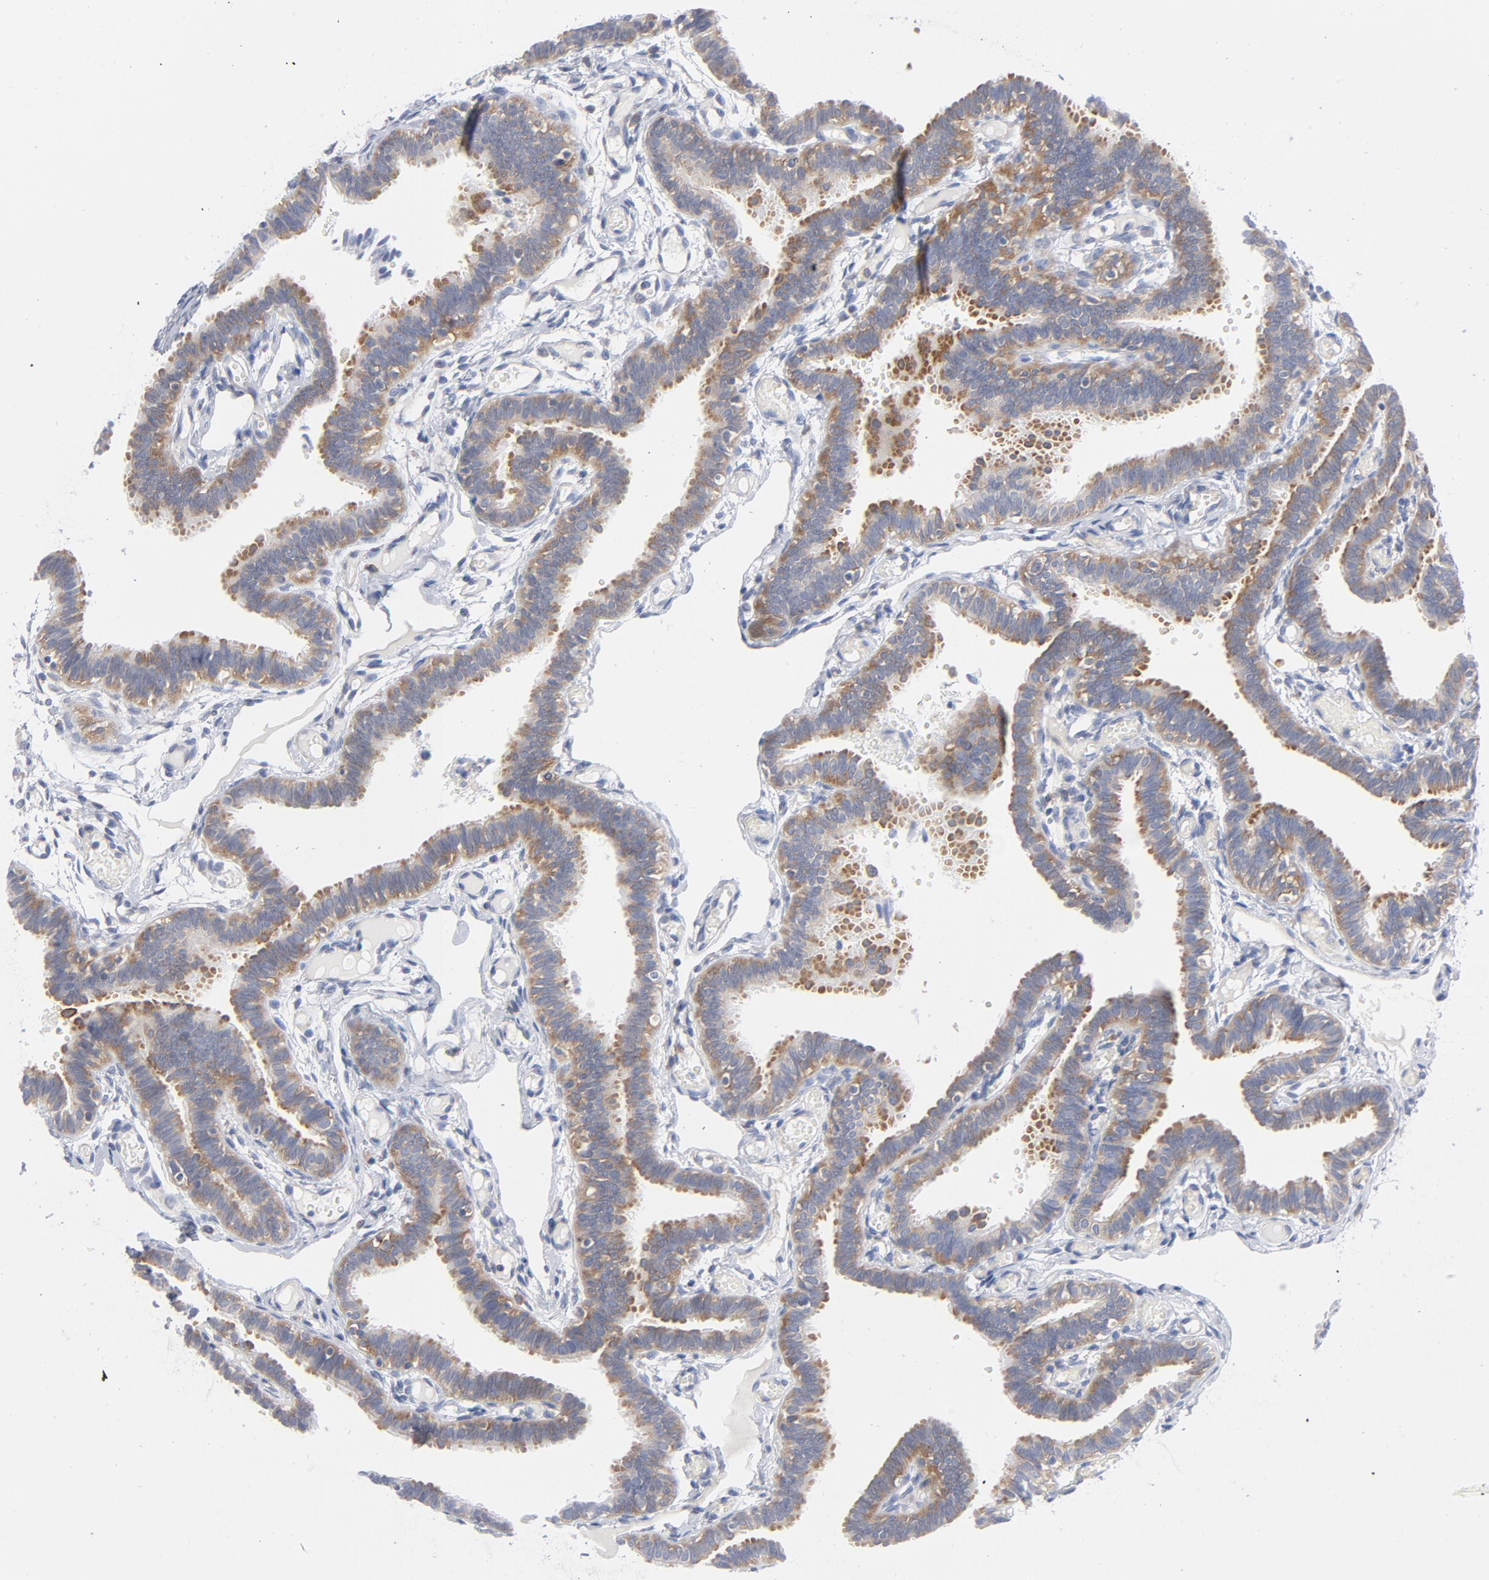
{"staining": {"intensity": "moderate", "quantity": ">75%", "location": "cytoplasmic/membranous"}, "tissue": "fallopian tube", "cell_type": "Glandular cells", "image_type": "normal", "snomed": [{"axis": "morphology", "description": "Normal tissue, NOS"}, {"axis": "topography", "description": "Fallopian tube"}], "caption": "High-magnification brightfield microscopy of benign fallopian tube stained with DAB (3,3'-diaminobenzidine) (brown) and counterstained with hematoxylin (blue). glandular cells exhibit moderate cytoplasmic/membranous expression is present in approximately>75% of cells. (IHC, brightfield microscopy, high magnification).", "gene": "CD86", "patient": {"sex": "female", "age": 29}}